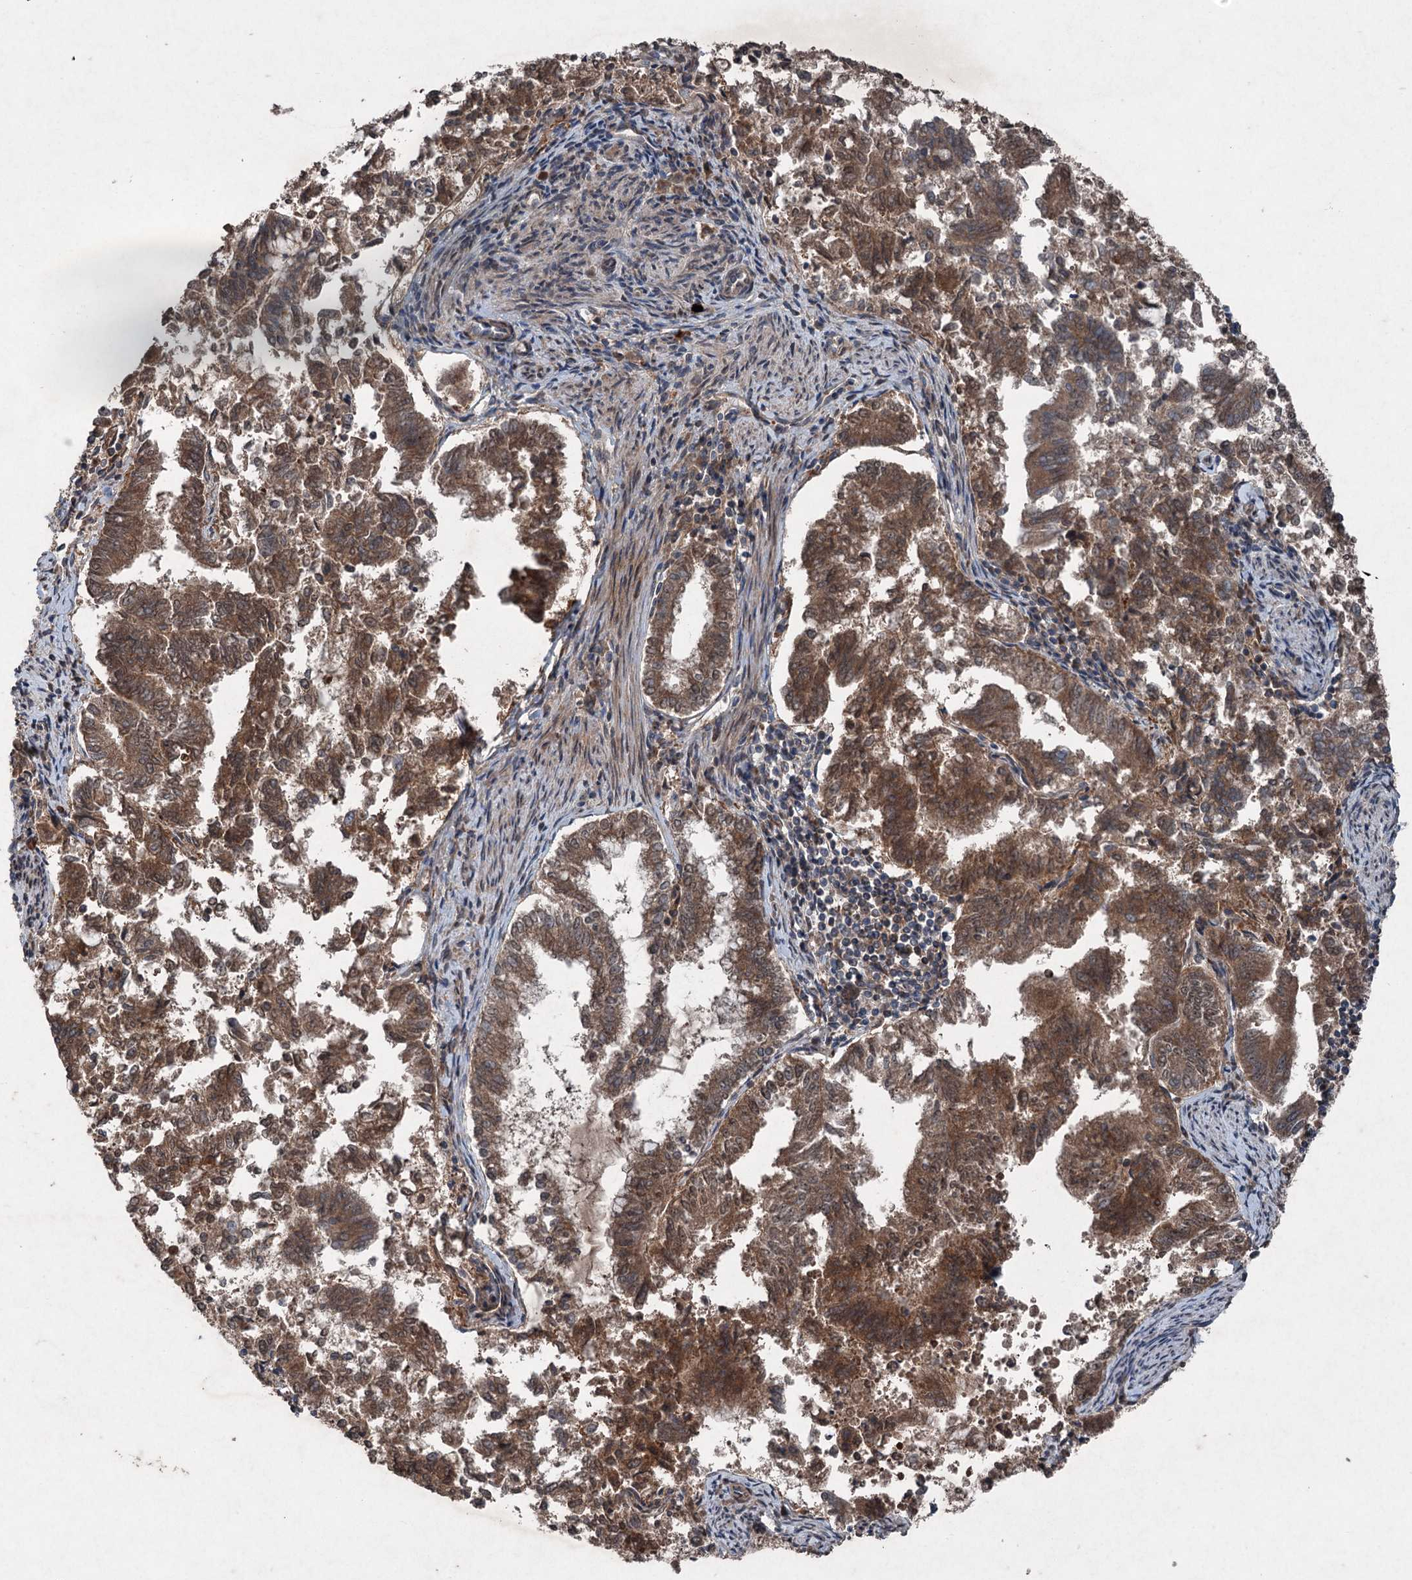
{"staining": {"intensity": "moderate", "quantity": ">75%", "location": "cytoplasmic/membranous"}, "tissue": "endometrial cancer", "cell_type": "Tumor cells", "image_type": "cancer", "snomed": [{"axis": "morphology", "description": "Adenocarcinoma, NOS"}, {"axis": "topography", "description": "Endometrium"}], "caption": "Immunohistochemical staining of human endometrial cancer demonstrates moderate cytoplasmic/membranous protein expression in about >75% of tumor cells.", "gene": "ALAS1", "patient": {"sex": "female", "age": 79}}